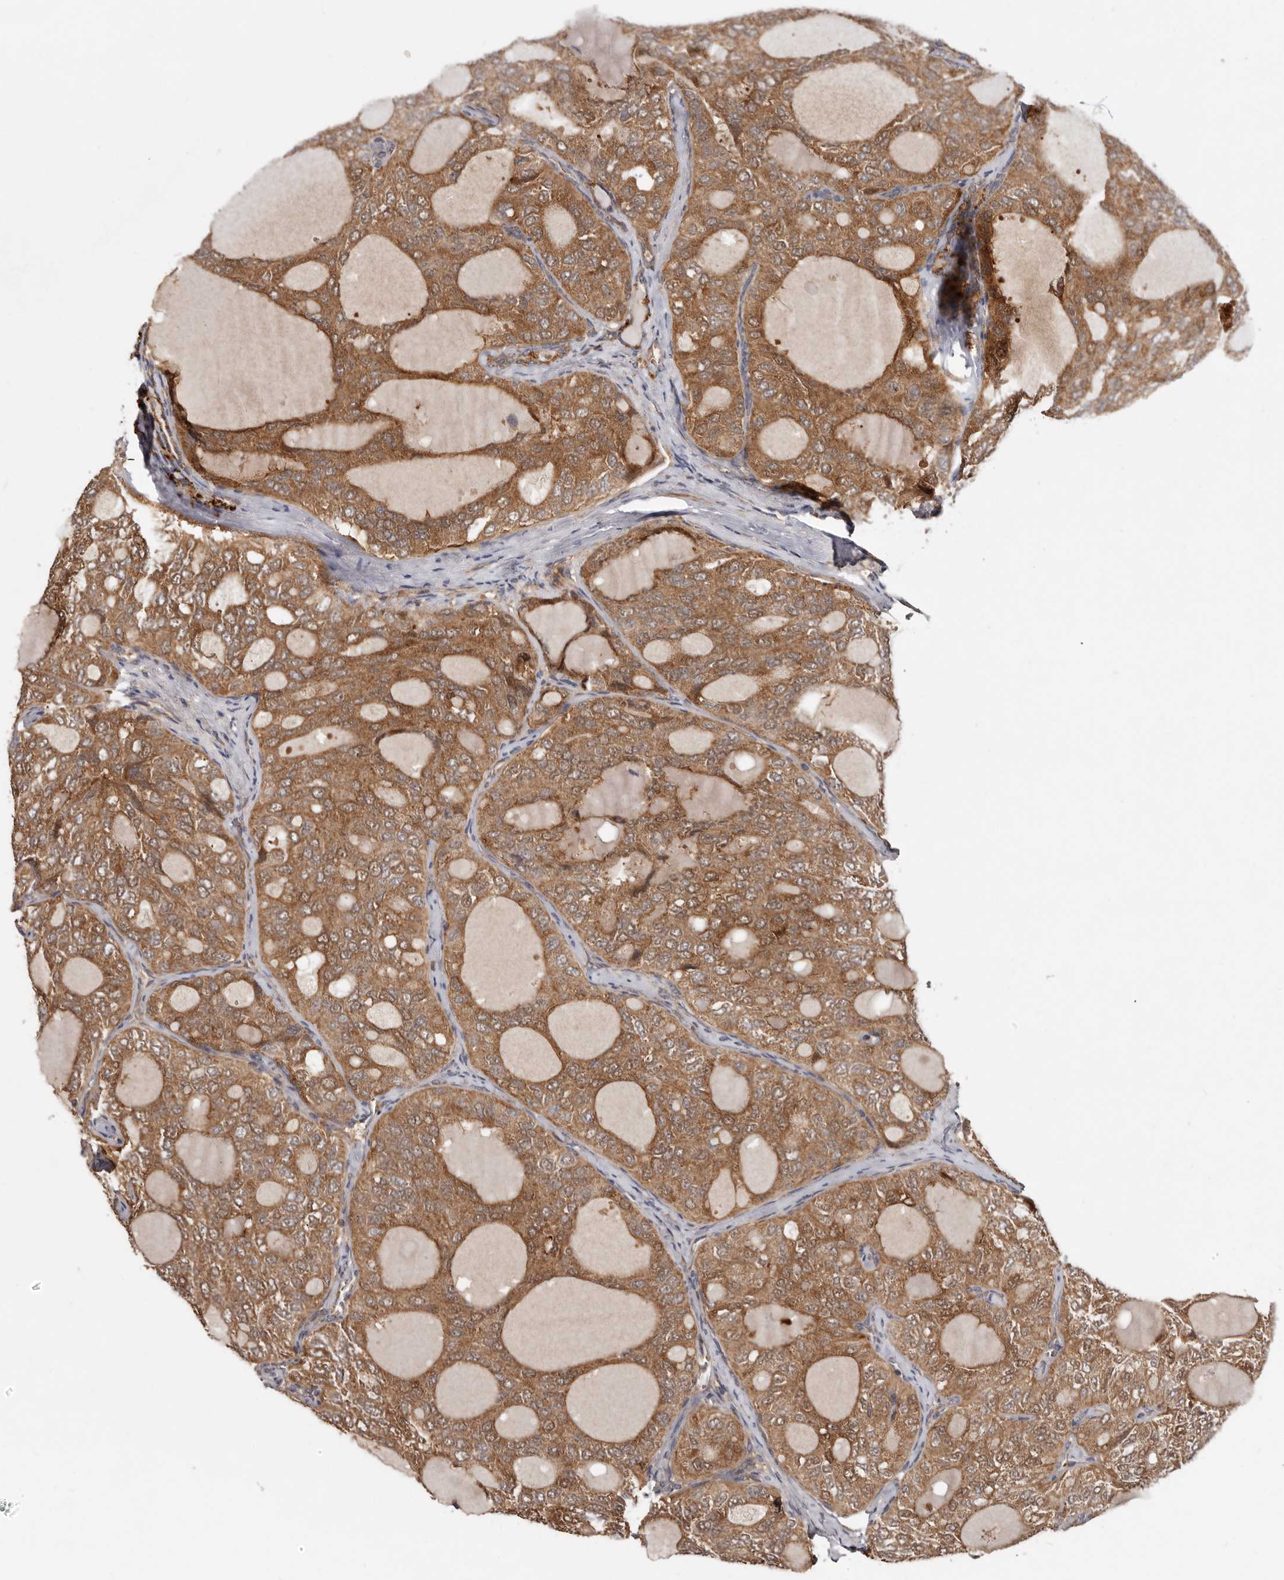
{"staining": {"intensity": "moderate", "quantity": ">75%", "location": "cytoplasmic/membranous"}, "tissue": "thyroid cancer", "cell_type": "Tumor cells", "image_type": "cancer", "snomed": [{"axis": "morphology", "description": "Follicular adenoma carcinoma, NOS"}, {"axis": "topography", "description": "Thyroid gland"}], "caption": "The histopathology image displays staining of thyroid cancer, revealing moderate cytoplasmic/membranous protein expression (brown color) within tumor cells. The protein is shown in brown color, while the nuclei are stained blue.", "gene": "GOT1L1", "patient": {"sex": "male", "age": 75}}